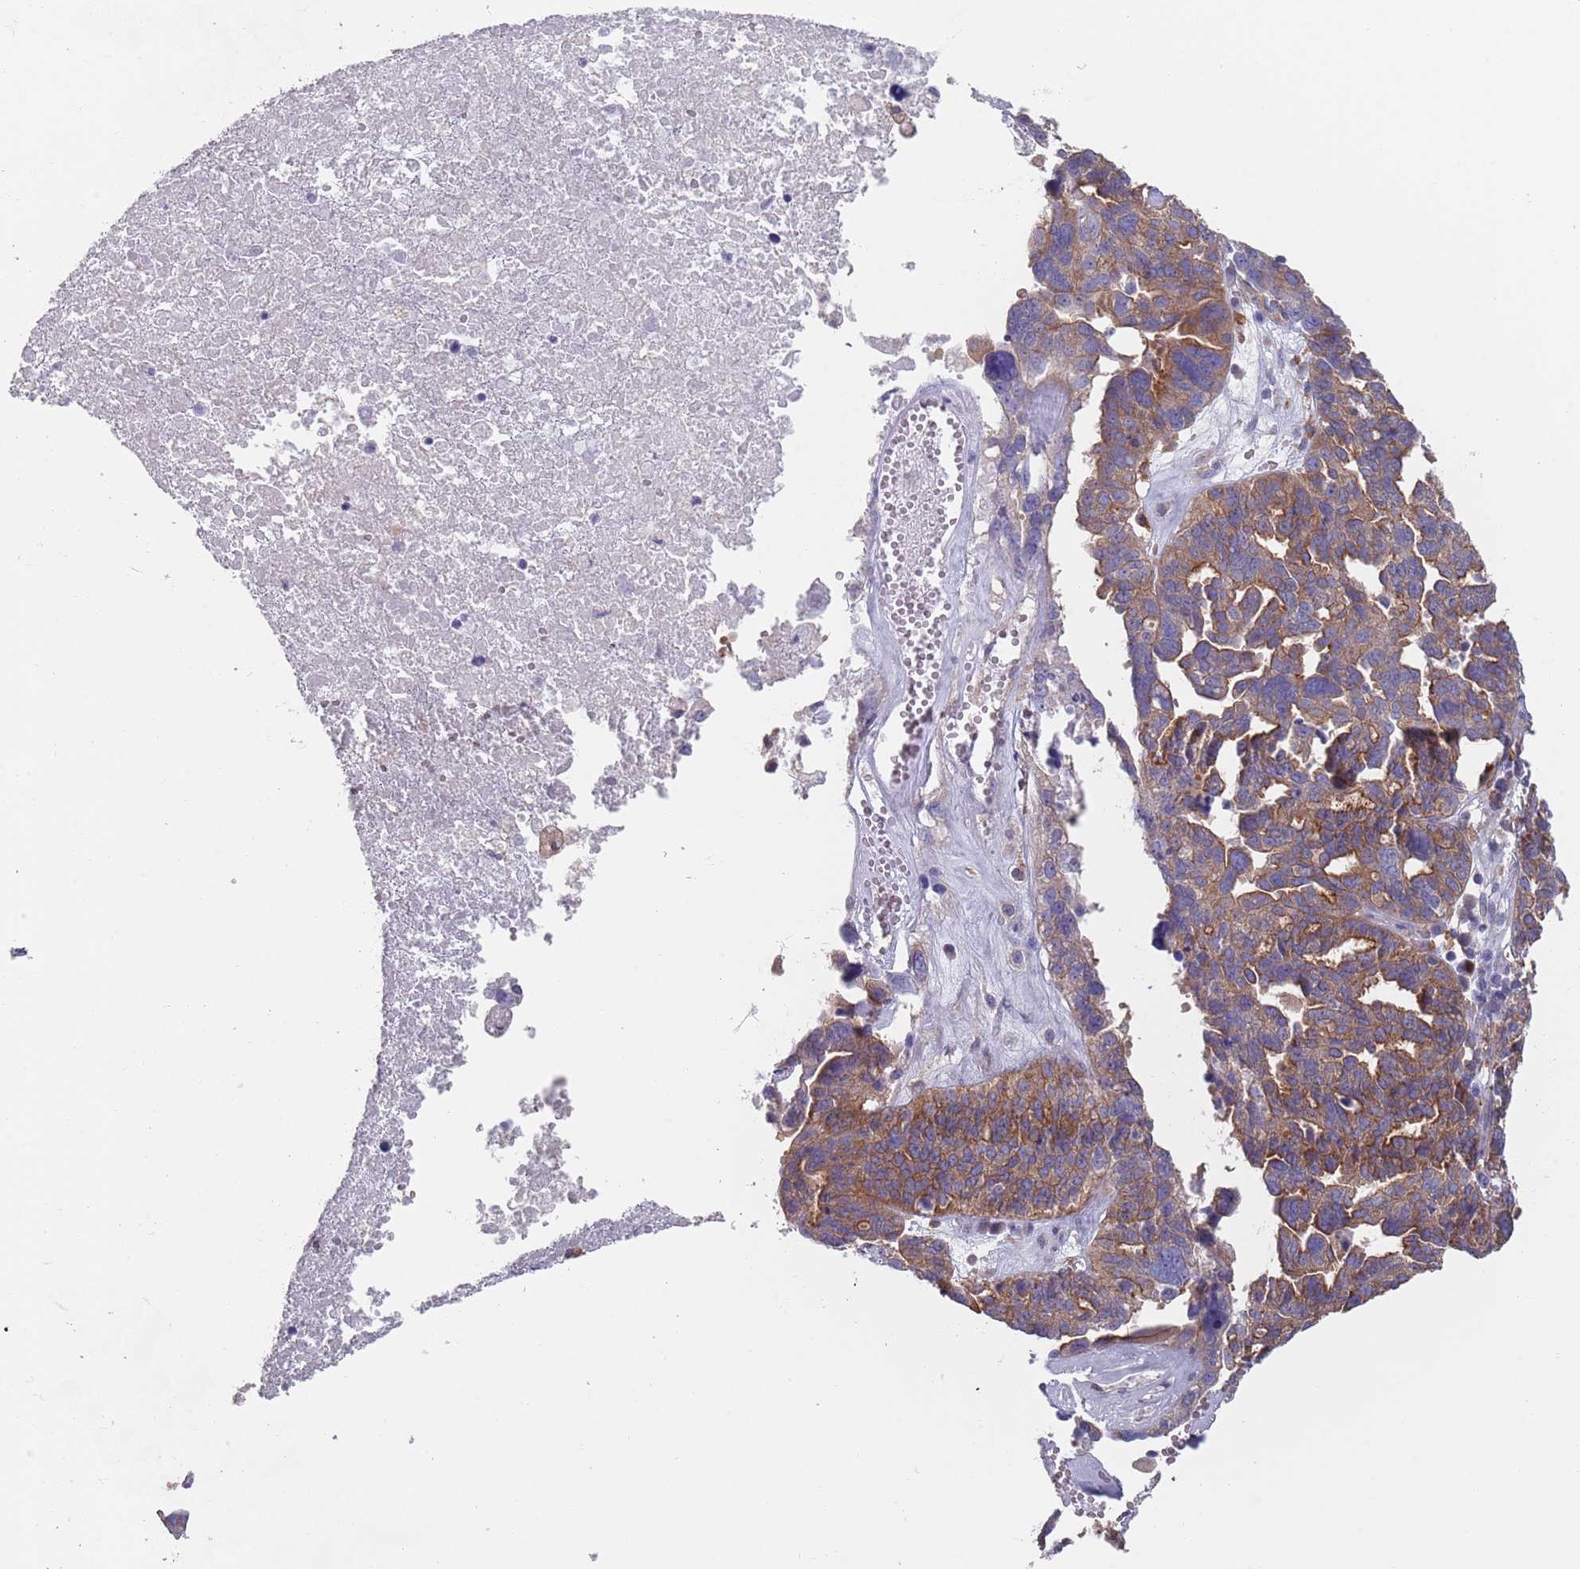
{"staining": {"intensity": "moderate", "quantity": ">75%", "location": "cytoplasmic/membranous"}, "tissue": "ovarian cancer", "cell_type": "Tumor cells", "image_type": "cancer", "snomed": [{"axis": "morphology", "description": "Cystadenocarcinoma, serous, NOS"}, {"axis": "topography", "description": "Ovary"}], "caption": "The immunohistochemical stain labels moderate cytoplasmic/membranous expression in tumor cells of ovarian cancer (serous cystadenocarcinoma) tissue.", "gene": "APPL2", "patient": {"sex": "female", "age": 59}}